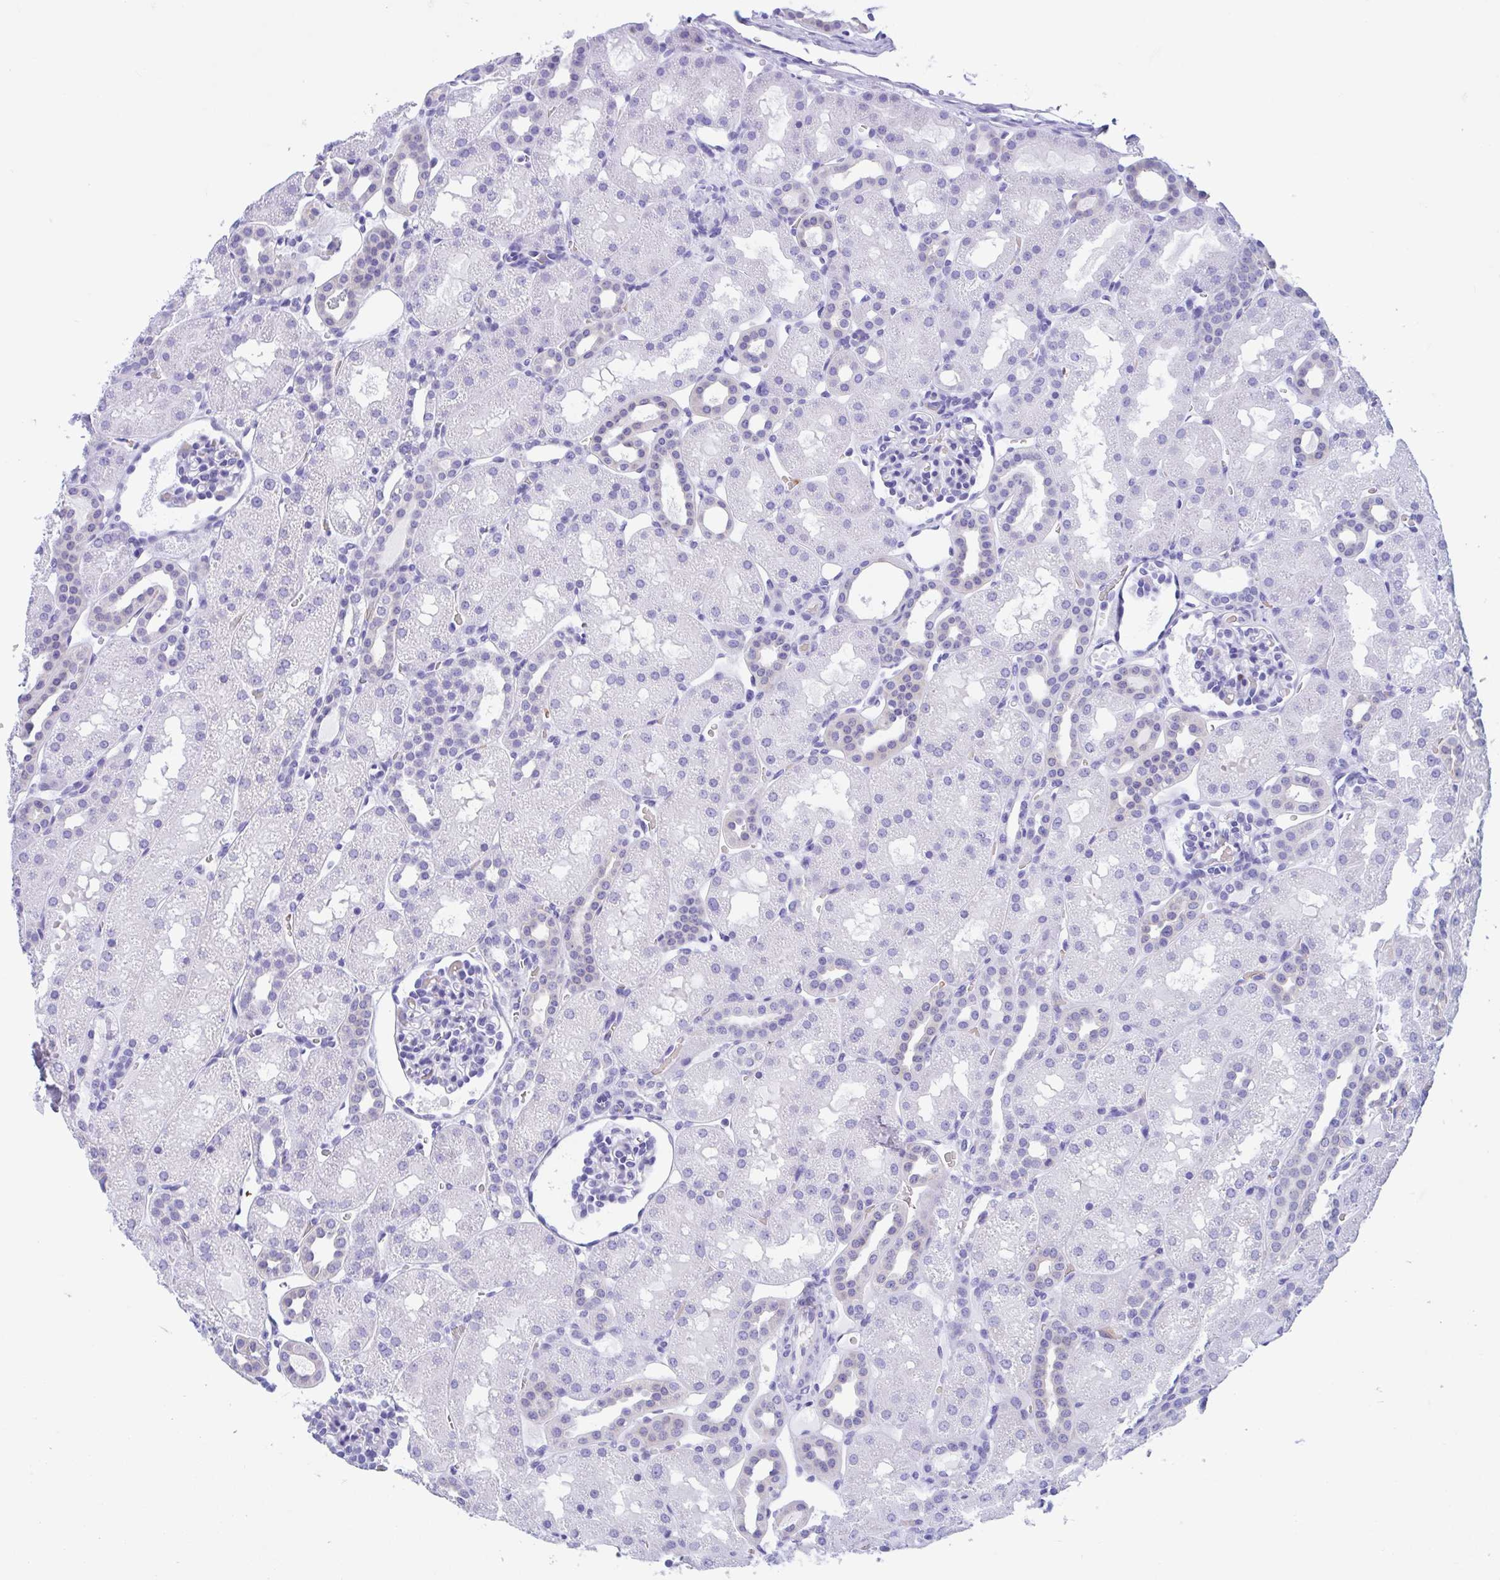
{"staining": {"intensity": "negative", "quantity": "none", "location": "none"}, "tissue": "kidney", "cell_type": "Cells in glomeruli", "image_type": "normal", "snomed": [{"axis": "morphology", "description": "Normal tissue, NOS"}, {"axis": "topography", "description": "Kidney"}], "caption": "Immunohistochemistry (IHC) image of benign kidney: kidney stained with DAB (3,3'-diaminobenzidine) exhibits no significant protein positivity in cells in glomeruli.", "gene": "TMEM79", "patient": {"sex": "male", "age": 2}}